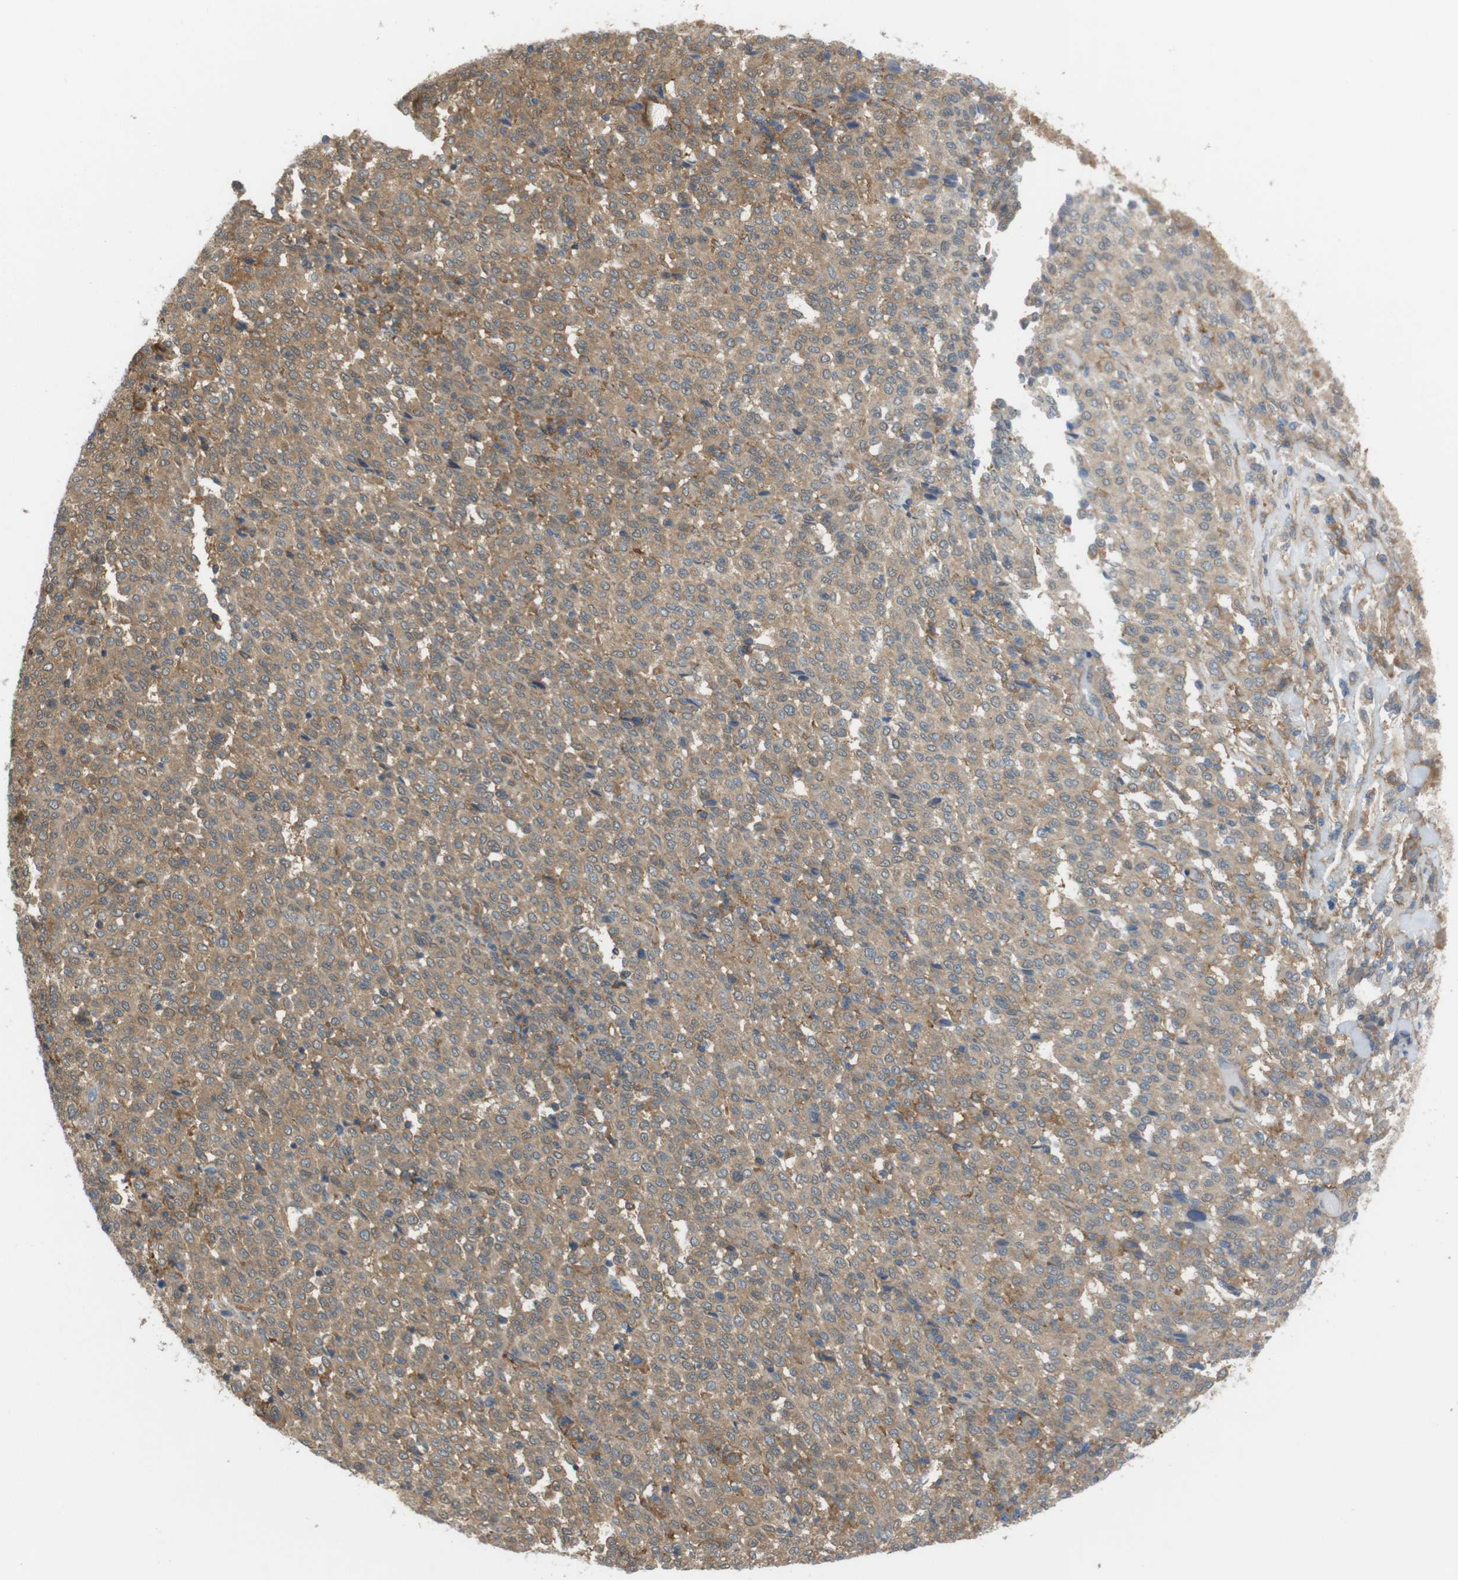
{"staining": {"intensity": "moderate", "quantity": ">75%", "location": "cytoplasmic/membranous"}, "tissue": "melanoma", "cell_type": "Tumor cells", "image_type": "cancer", "snomed": [{"axis": "morphology", "description": "Malignant melanoma, Metastatic site"}, {"axis": "topography", "description": "Pancreas"}], "caption": "IHC photomicrograph of human melanoma stained for a protein (brown), which shows medium levels of moderate cytoplasmic/membranous expression in approximately >75% of tumor cells.", "gene": "PEPD", "patient": {"sex": "female", "age": 30}}